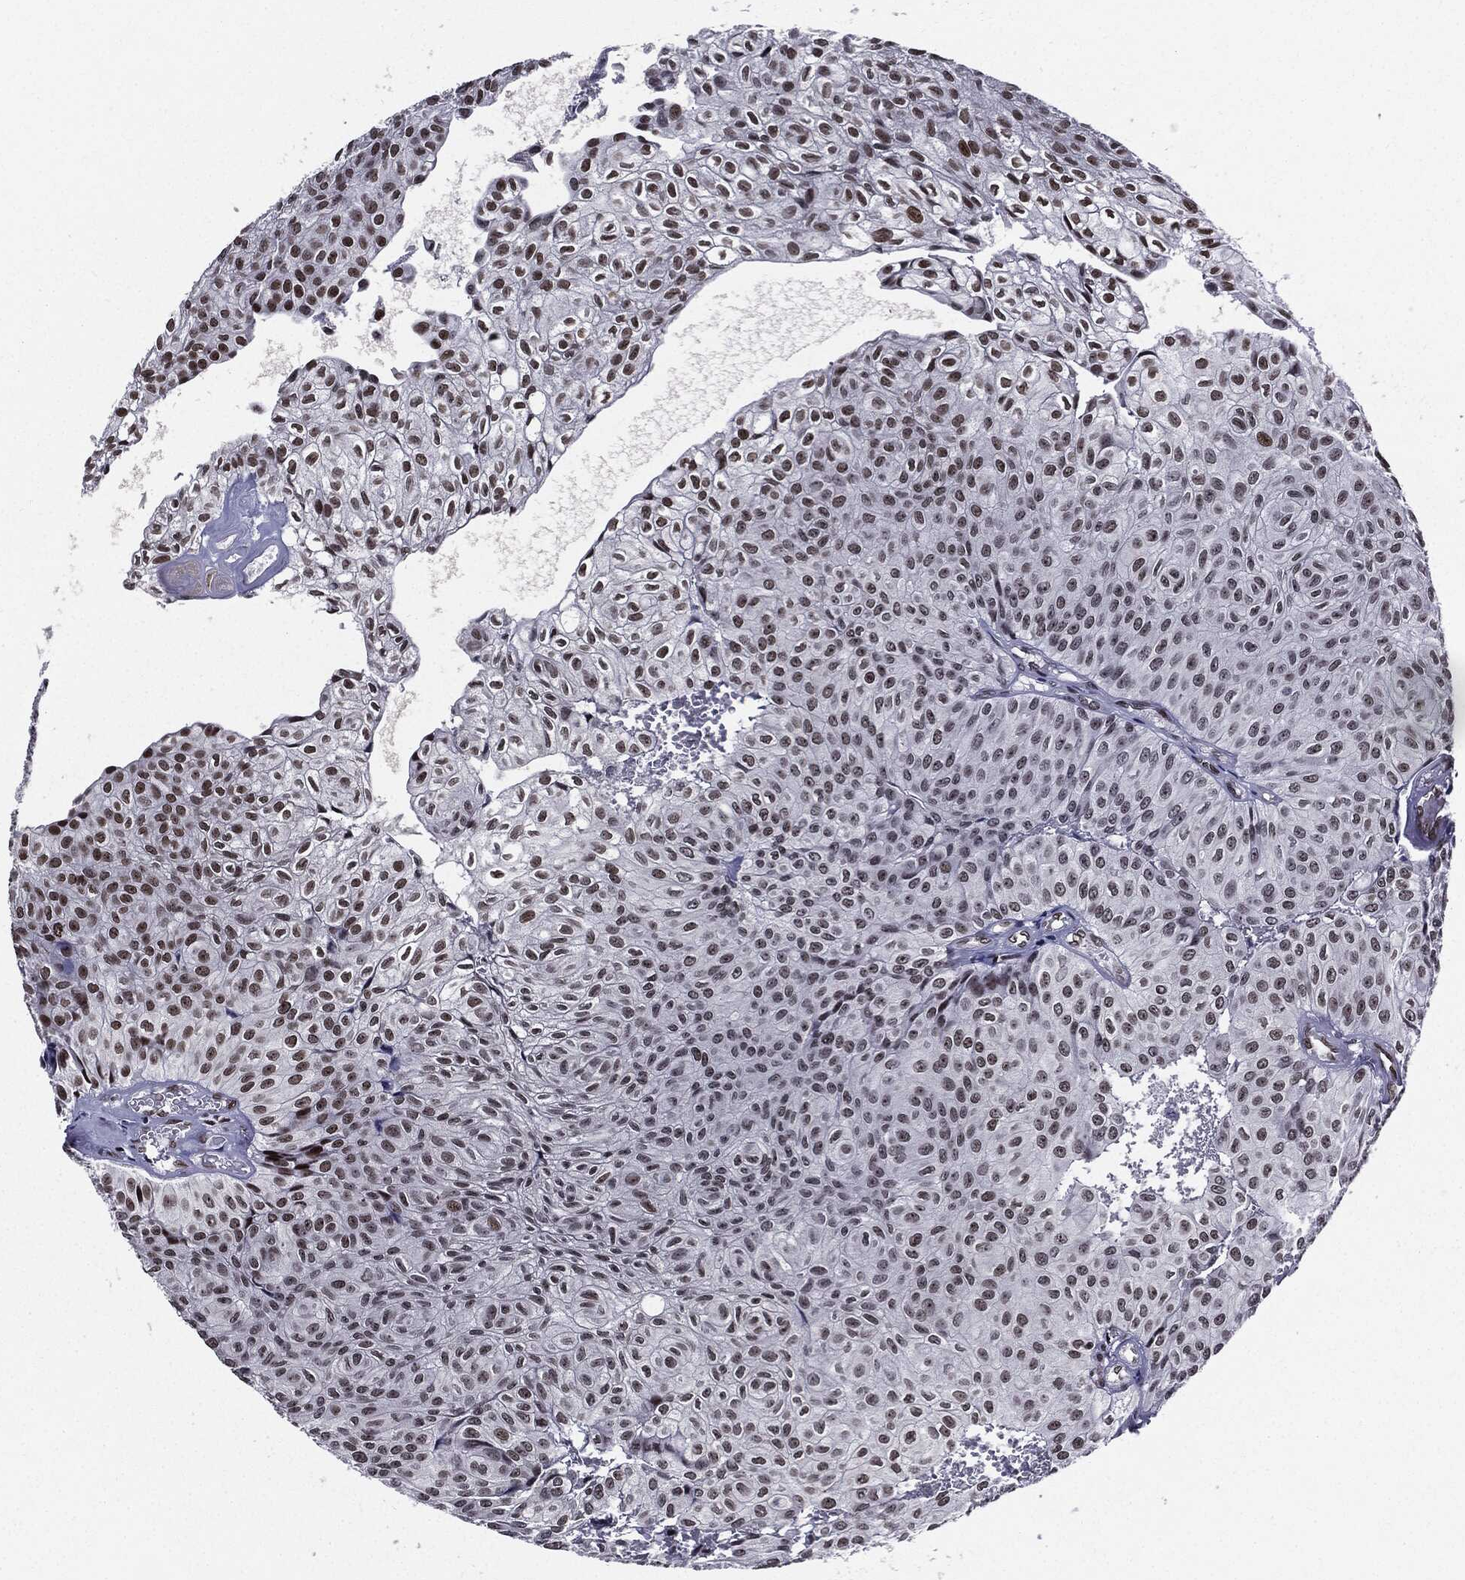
{"staining": {"intensity": "moderate", "quantity": "25%-75%", "location": "nuclear"}, "tissue": "urothelial cancer", "cell_type": "Tumor cells", "image_type": "cancer", "snomed": [{"axis": "morphology", "description": "Urothelial carcinoma, Low grade"}, {"axis": "topography", "description": "Urinary bladder"}], "caption": "The image shows a brown stain indicating the presence of a protein in the nuclear of tumor cells in urothelial carcinoma (low-grade). Nuclei are stained in blue.", "gene": "ZFP91", "patient": {"sex": "male", "age": 89}}